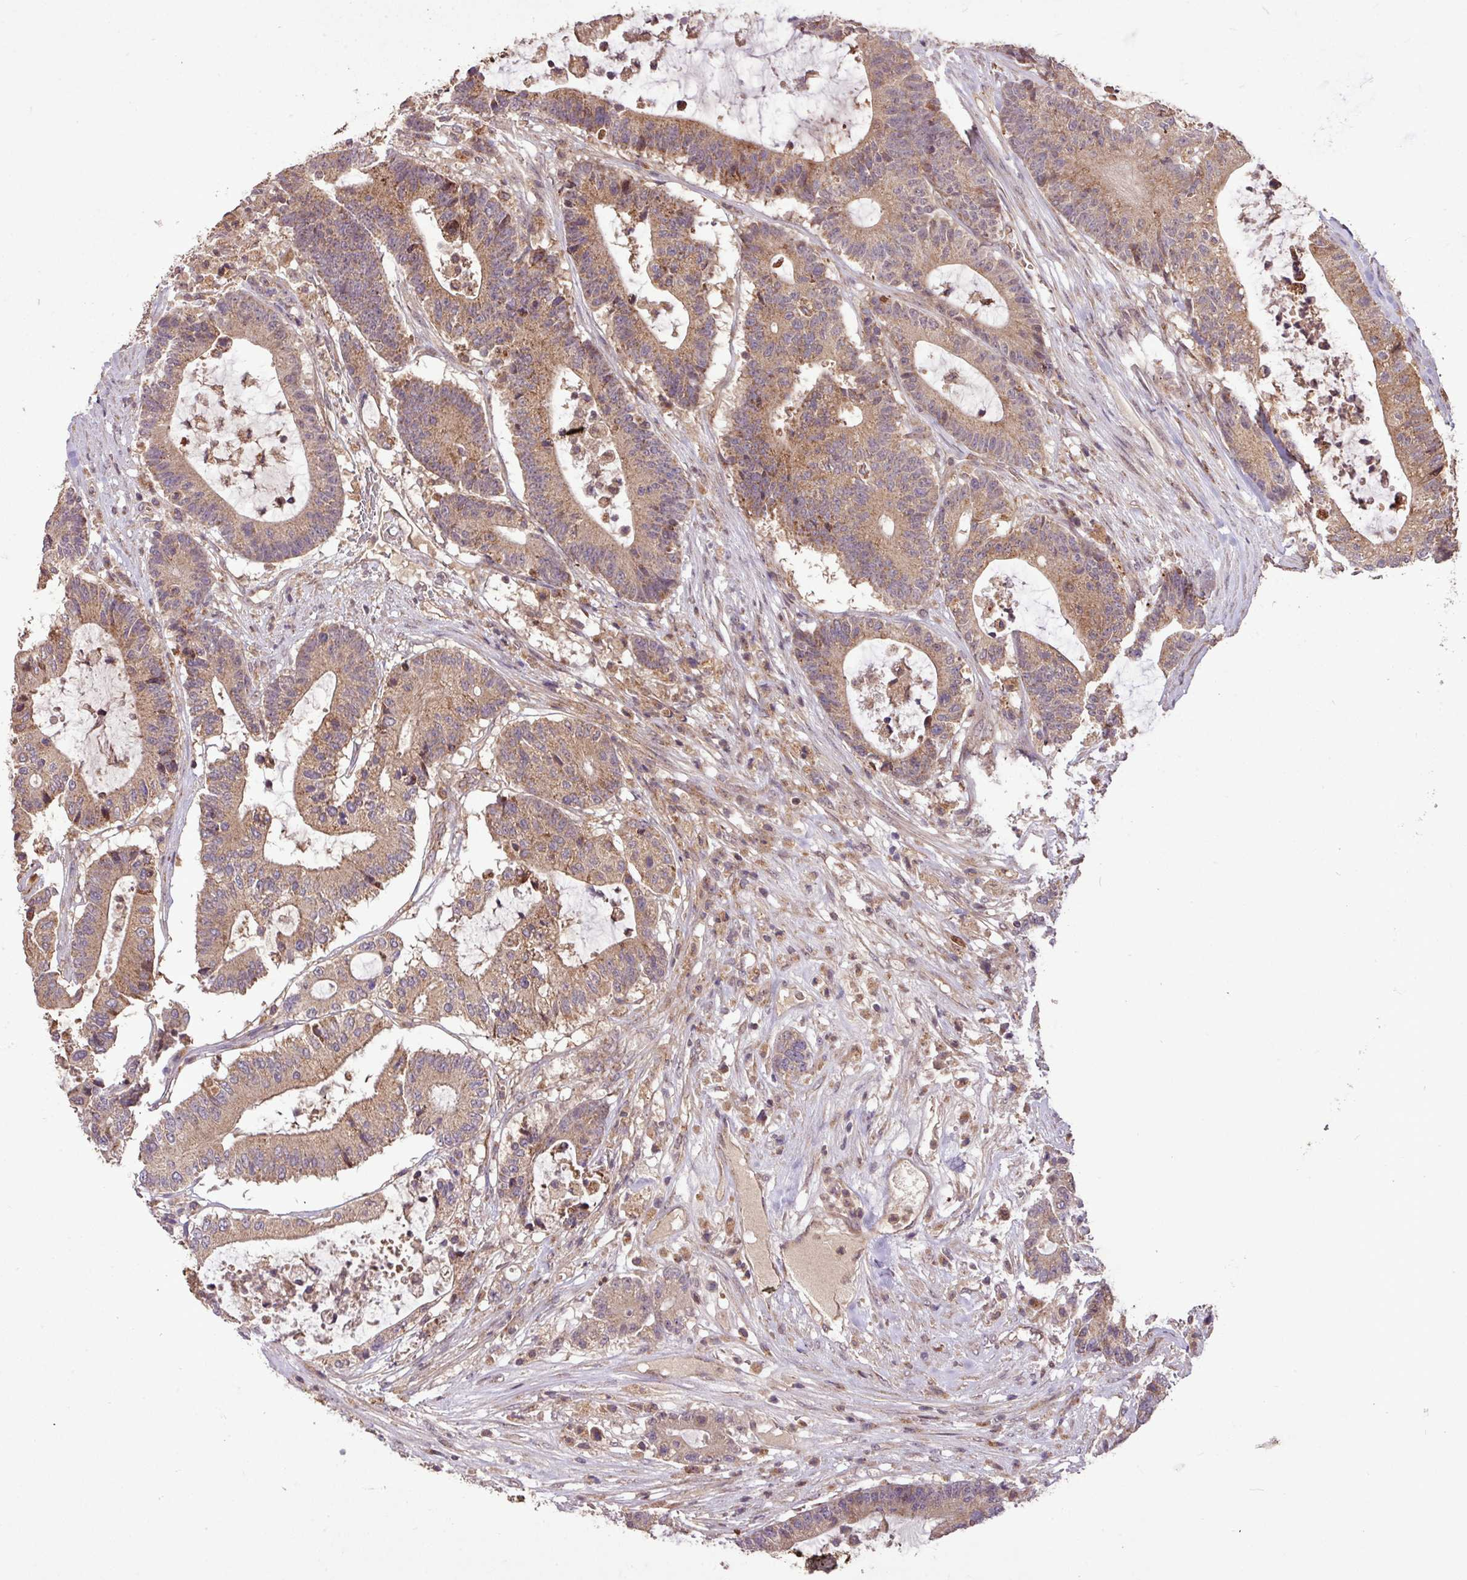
{"staining": {"intensity": "moderate", "quantity": ">75%", "location": "cytoplasmic/membranous"}, "tissue": "colorectal cancer", "cell_type": "Tumor cells", "image_type": "cancer", "snomed": [{"axis": "morphology", "description": "Adenocarcinoma, NOS"}, {"axis": "topography", "description": "Colon"}], "caption": "Immunohistochemical staining of colorectal cancer (adenocarcinoma) shows moderate cytoplasmic/membranous protein expression in about >75% of tumor cells. (IHC, brightfield microscopy, high magnification).", "gene": "YPEL3", "patient": {"sex": "female", "age": 84}}